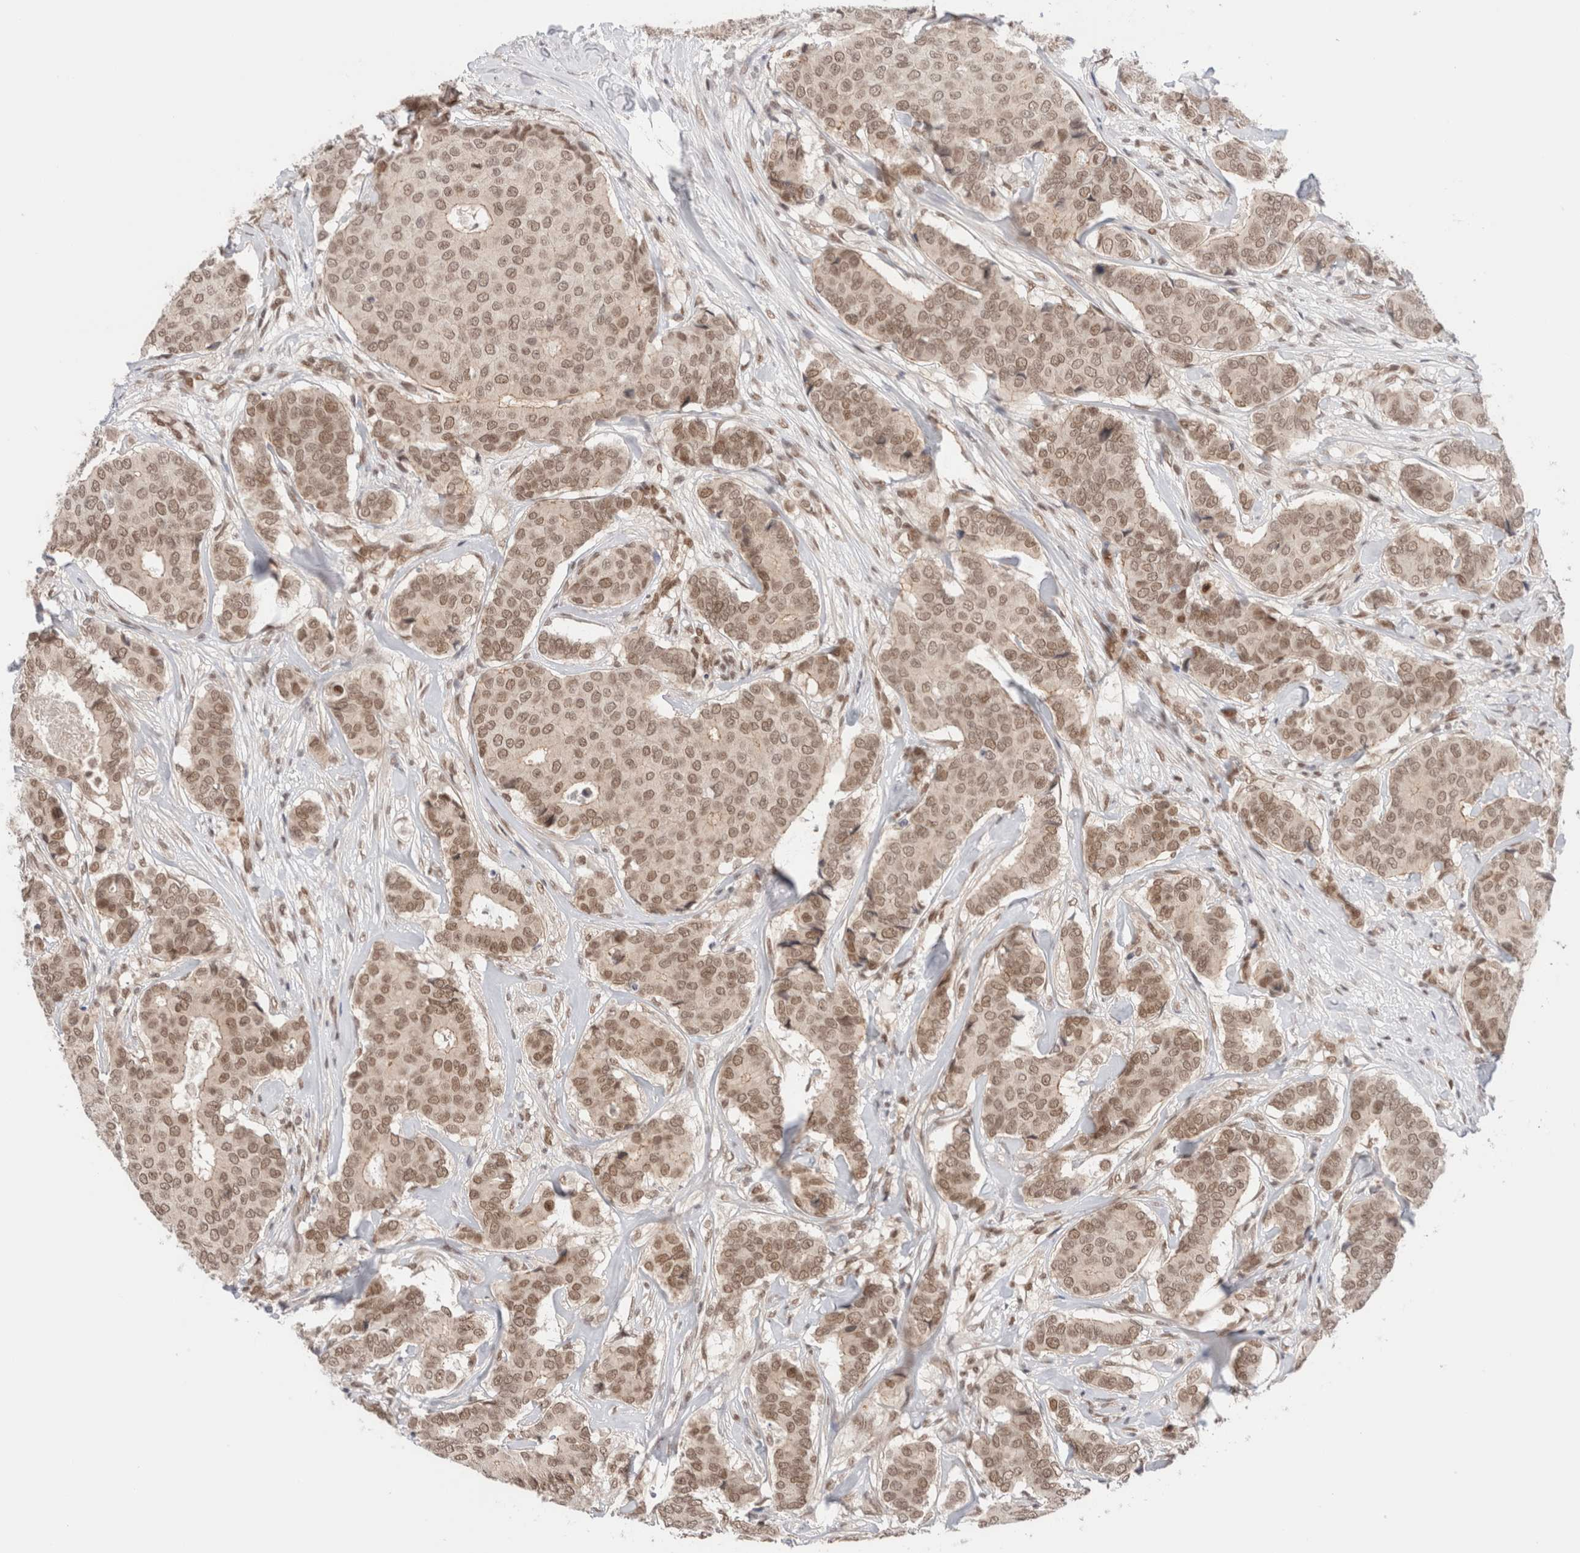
{"staining": {"intensity": "moderate", "quantity": ">75%", "location": "nuclear"}, "tissue": "breast cancer", "cell_type": "Tumor cells", "image_type": "cancer", "snomed": [{"axis": "morphology", "description": "Duct carcinoma"}, {"axis": "topography", "description": "Breast"}], "caption": "The micrograph exhibits immunohistochemical staining of breast cancer. There is moderate nuclear staining is seen in about >75% of tumor cells. Immunohistochemistry stains the protein of interest in brown and the nuclei are stained blue.", "gene": "GATAD2A", "patient": {"sex": "female", "age": 75}}